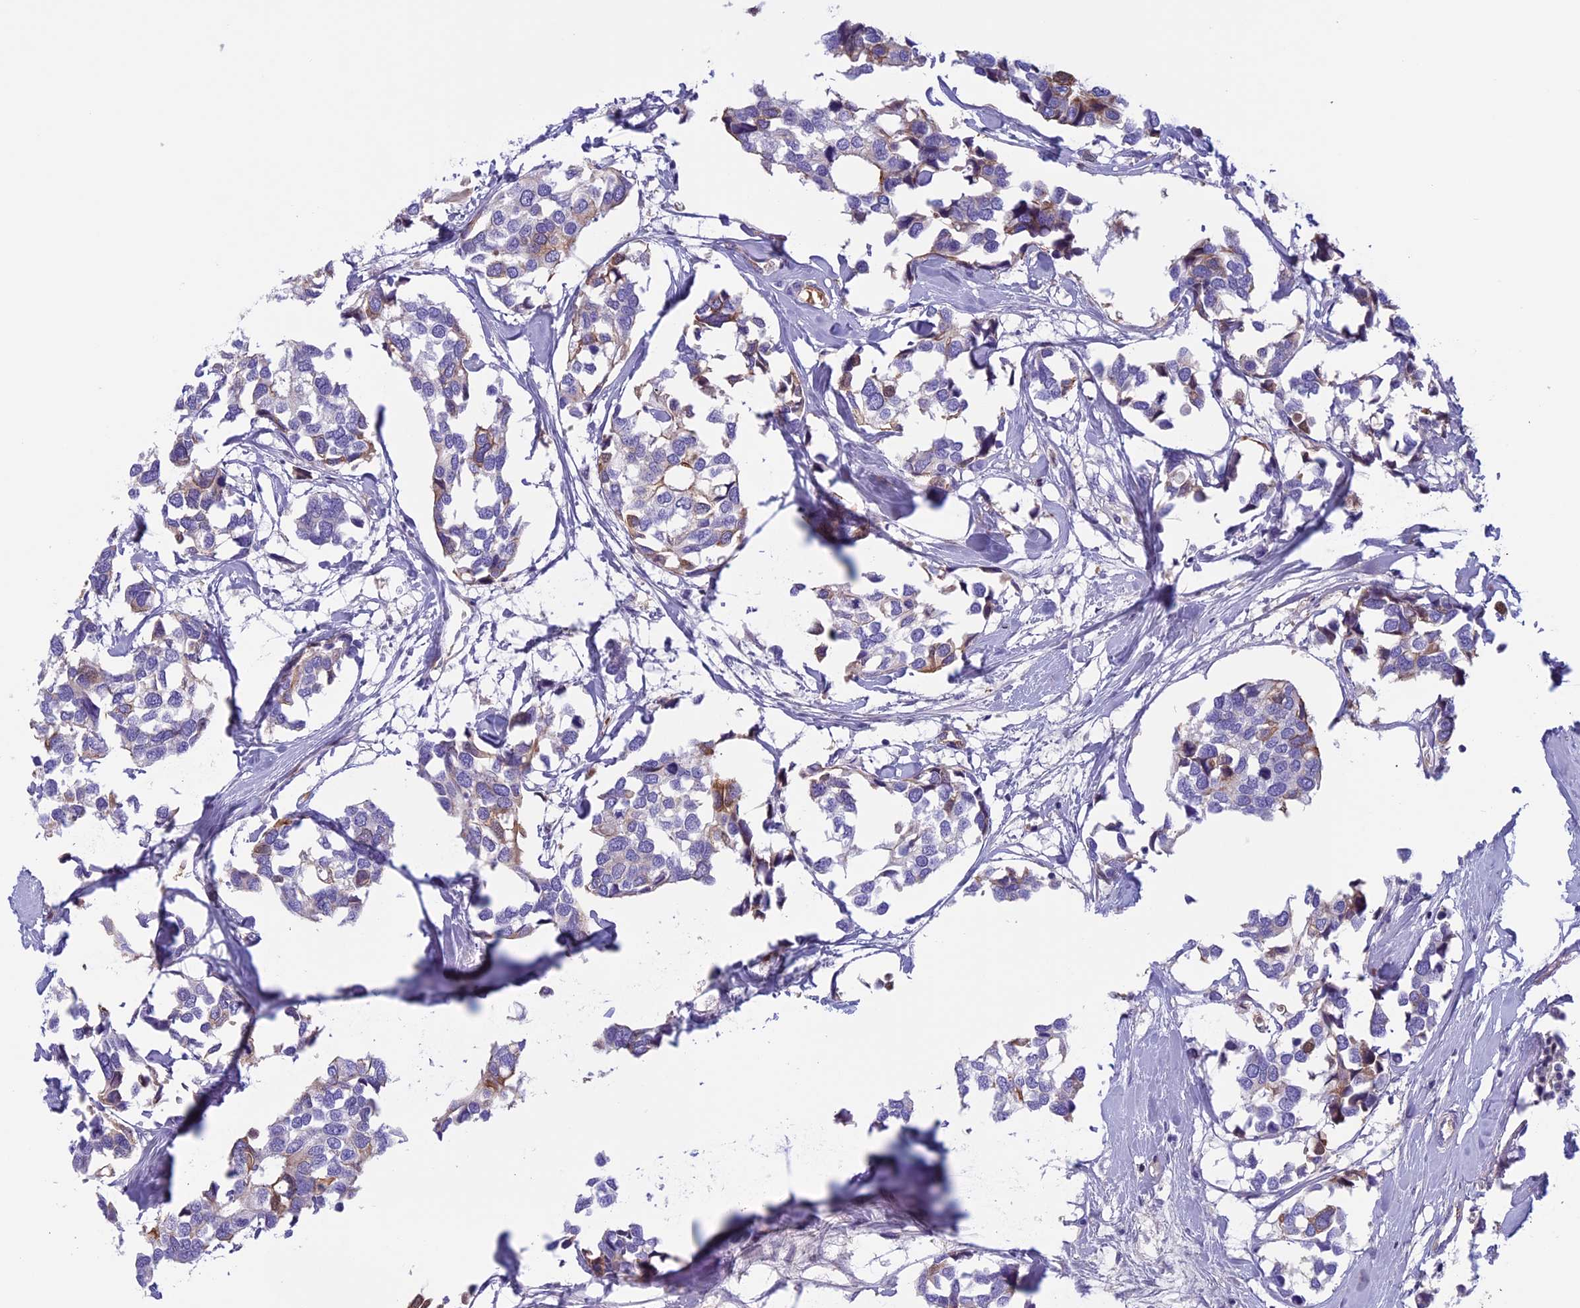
{"staining": {"intensity": "weak", "quantity": "<25%", "location": "cytoplasmic/membranous"}, "tissue": "breast cancer", "cell_type": "Tumor cells", "image_type": "cancer", "snomed": [{"axis": "morphology", "description": "Duct carcinoma"}, {"axis": "topography", "description": "Breast"}], "caption": "Immunohistochemistry micrograph of breast cancer (invasive ductal carcinoma) stained for a protein (brown), which demonstrates no expression in tumor cells.", "gene": "ANGPTL2", "patient": {"sex": "female", "age": 83}}